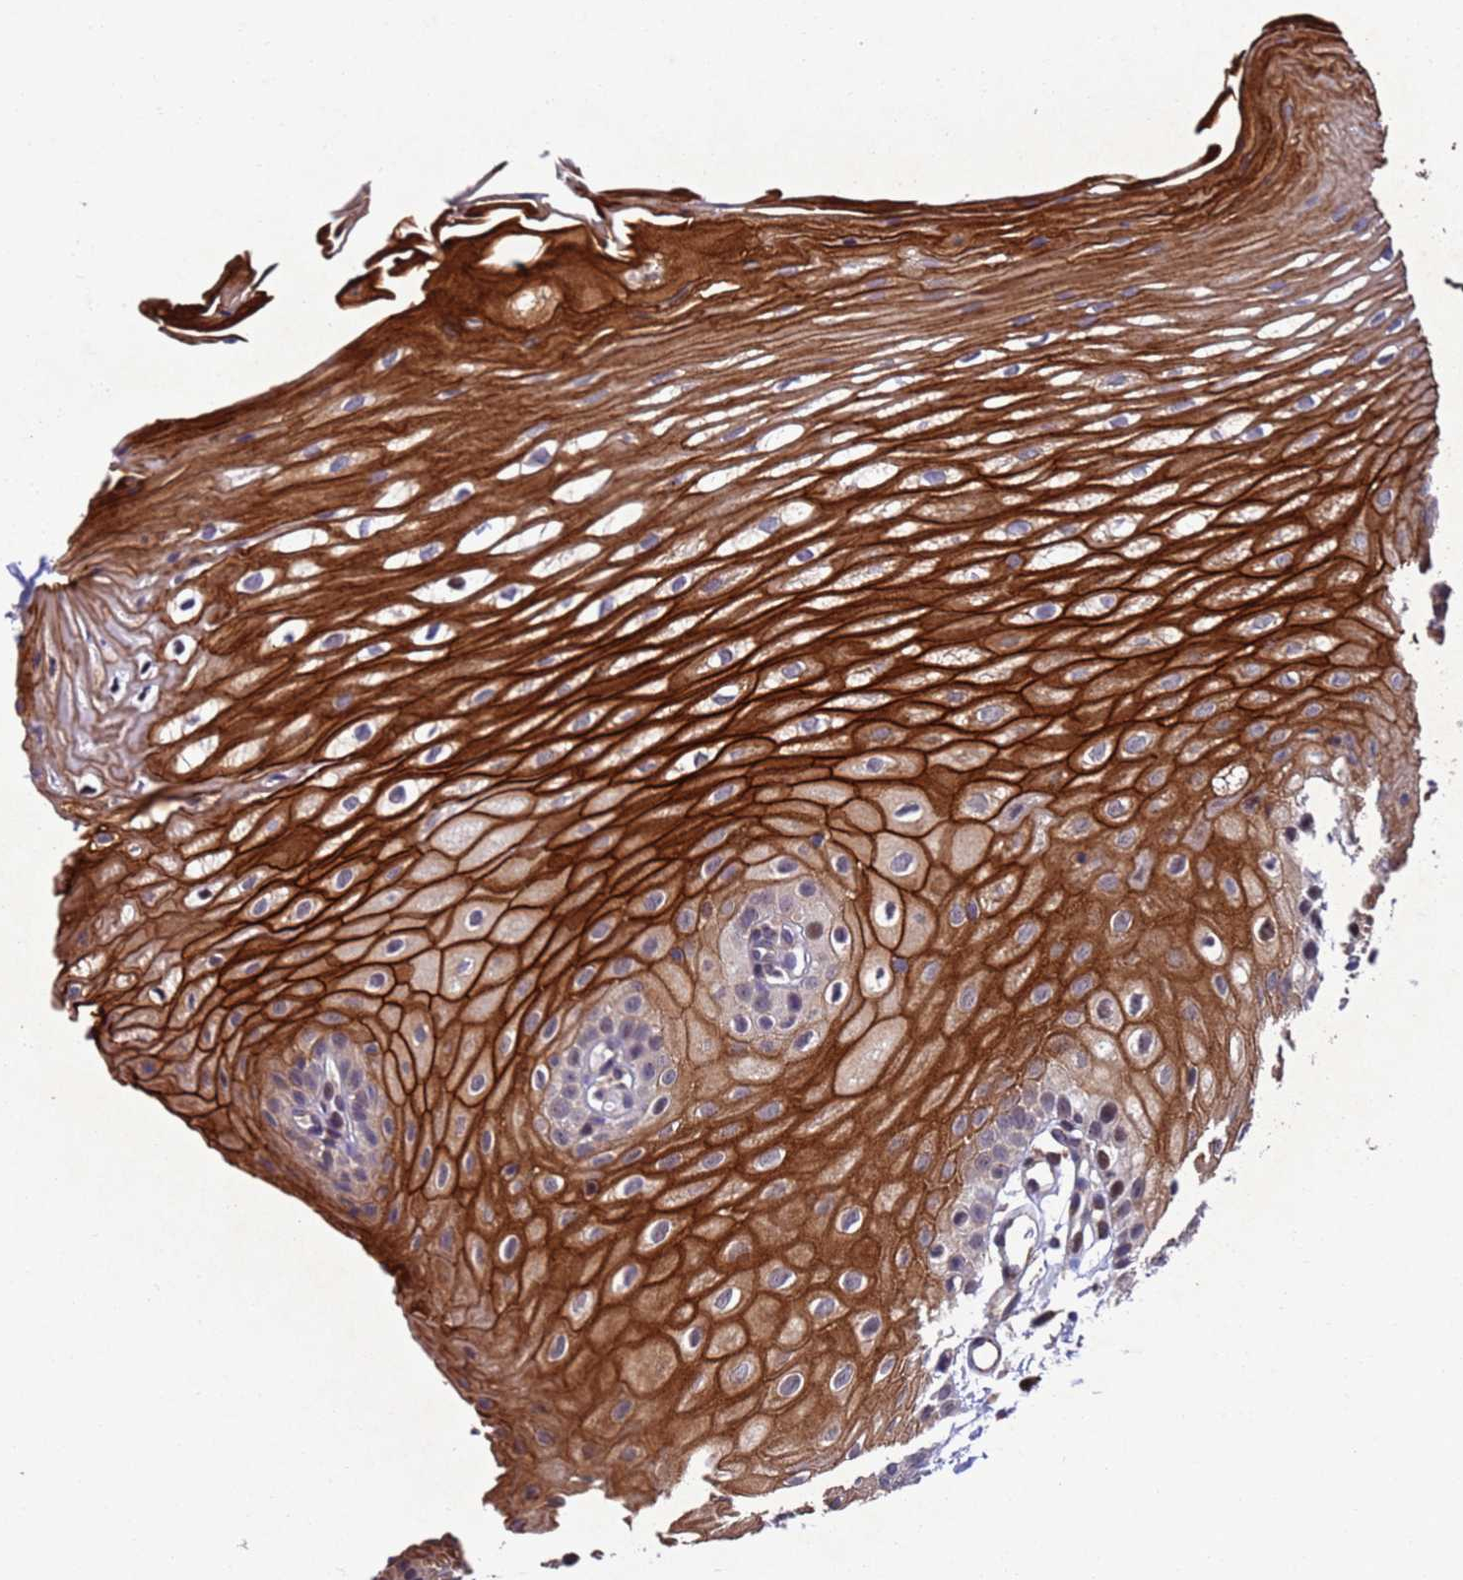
{"staining": {"intensity": "strong", "quantity": ">75%", "location": "cytoplasmic/membranous"}, "tissue": "oral mucosa", "cell_type": "Squamous epithelial cells", "image_type": "normal", "snomed": [{"axis": "morphology", "description": "Normal tissue, NOS"}, {"axis": "topography", "description": "Oral tissue"}], "caption": "Strong cytoplasmic/membranous positivity is present in about >75% of squamous epithelial cells in normal oral mucosa.", "gene": "TBK1", "patient": {"sex": "female", "age": 39}}